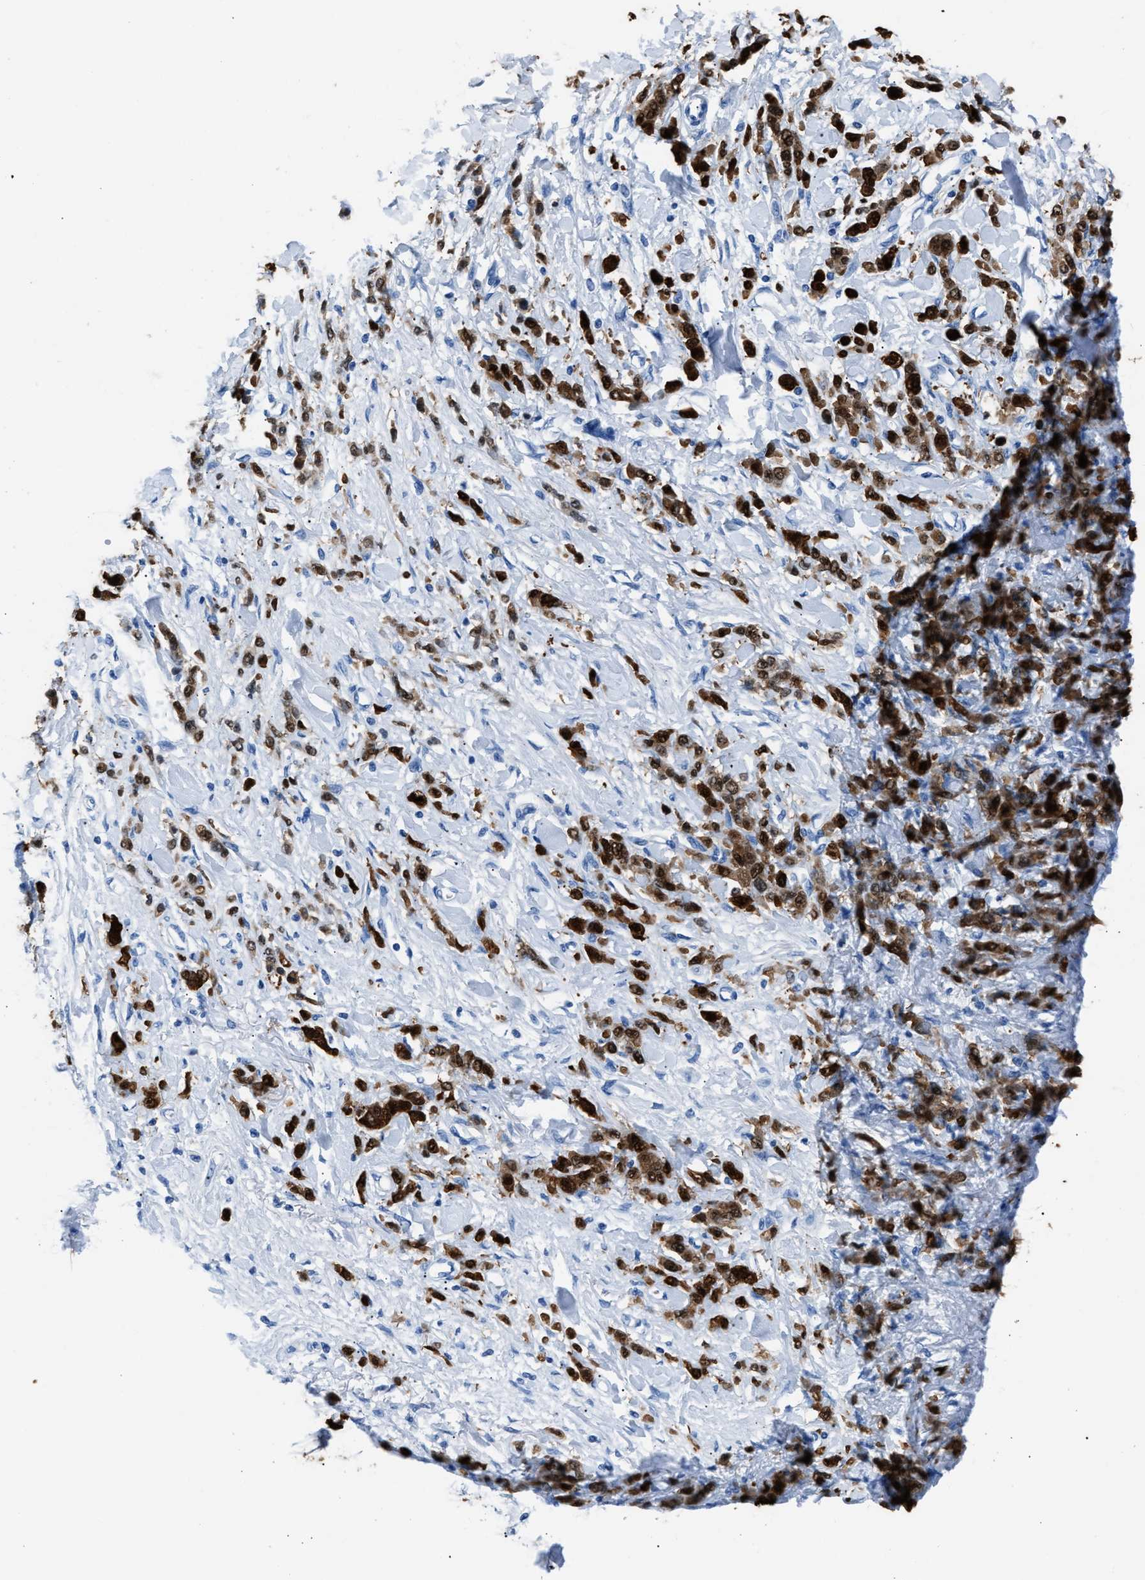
{"staining": {"intensity": "strong", "quantity": ">75%", "location": "cytoplasmic/membranous,nuclear"}, "tissue": "stomach cancer", "cell_type": "Tumor cells", "image_type": "cancer", "snomed": [{"axis": "morphology", "description": "Normal tissue, NOS"}, {"axis": "morphology", "description": "Adenocarcinoma, NOS"}, {"axis": "topography", "description": "Stomach"}], "caption": "An immunohistochemistry micrograph of neoplastic tissue is shown. Protein staining in brown shows strong cytoplasmic/membranous and nuclear positivity in stomach cancer (adenocarcinoma) within tumor cells.", "gene": "S100P", "patient": {"sex": "male", "age": 82}}